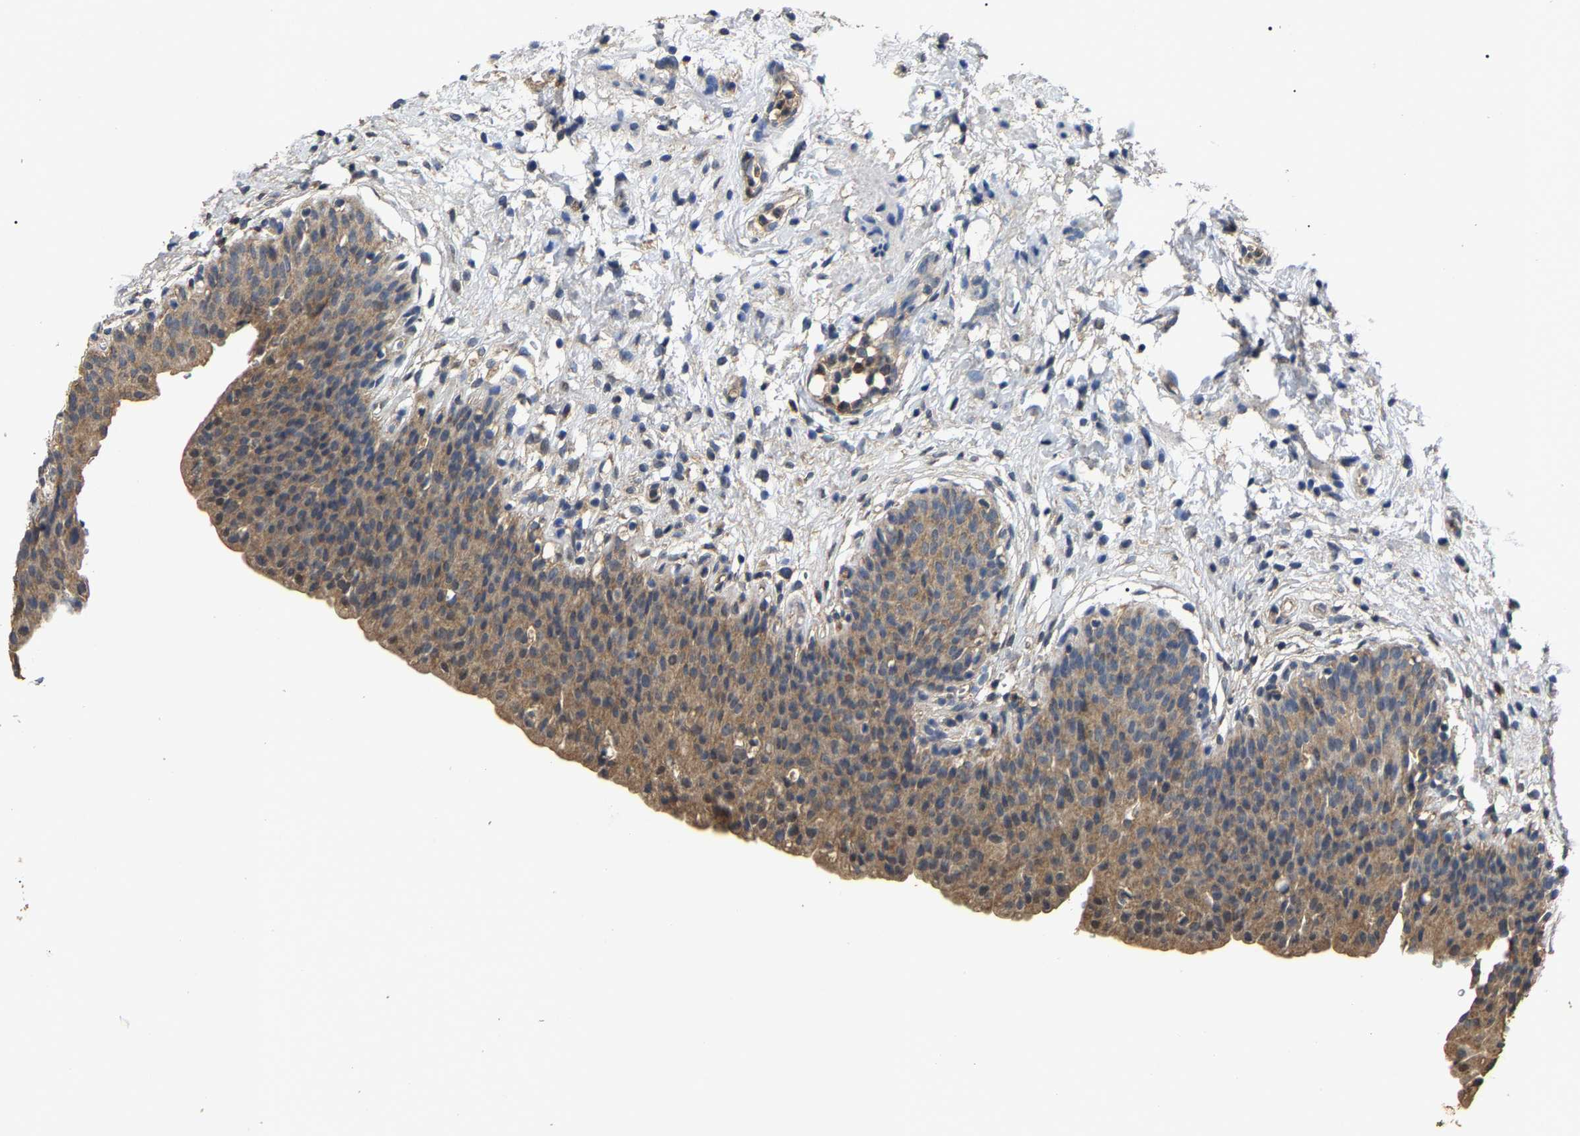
{"staining": {"intensity": "moderate", "quantity": ">75%", "location": "cytoplasmic/membranous"}, "tissue": "urinary bladder", "cell_type": "Urothelial cells", "image_type": "normal", "snomed": [{"axis": "morphology", "description": "Normal tissue, NOS"}, {"axis": "topography", "description": "Urinary bladder"}], "caption": "Urothelial cells show medium levels of moderate cytoplasmic/membranous expression in about >75% of cells in normal human urinary bladder.", "gene": "PSMD8", "patient": {"sex": "male", "age": 37}}